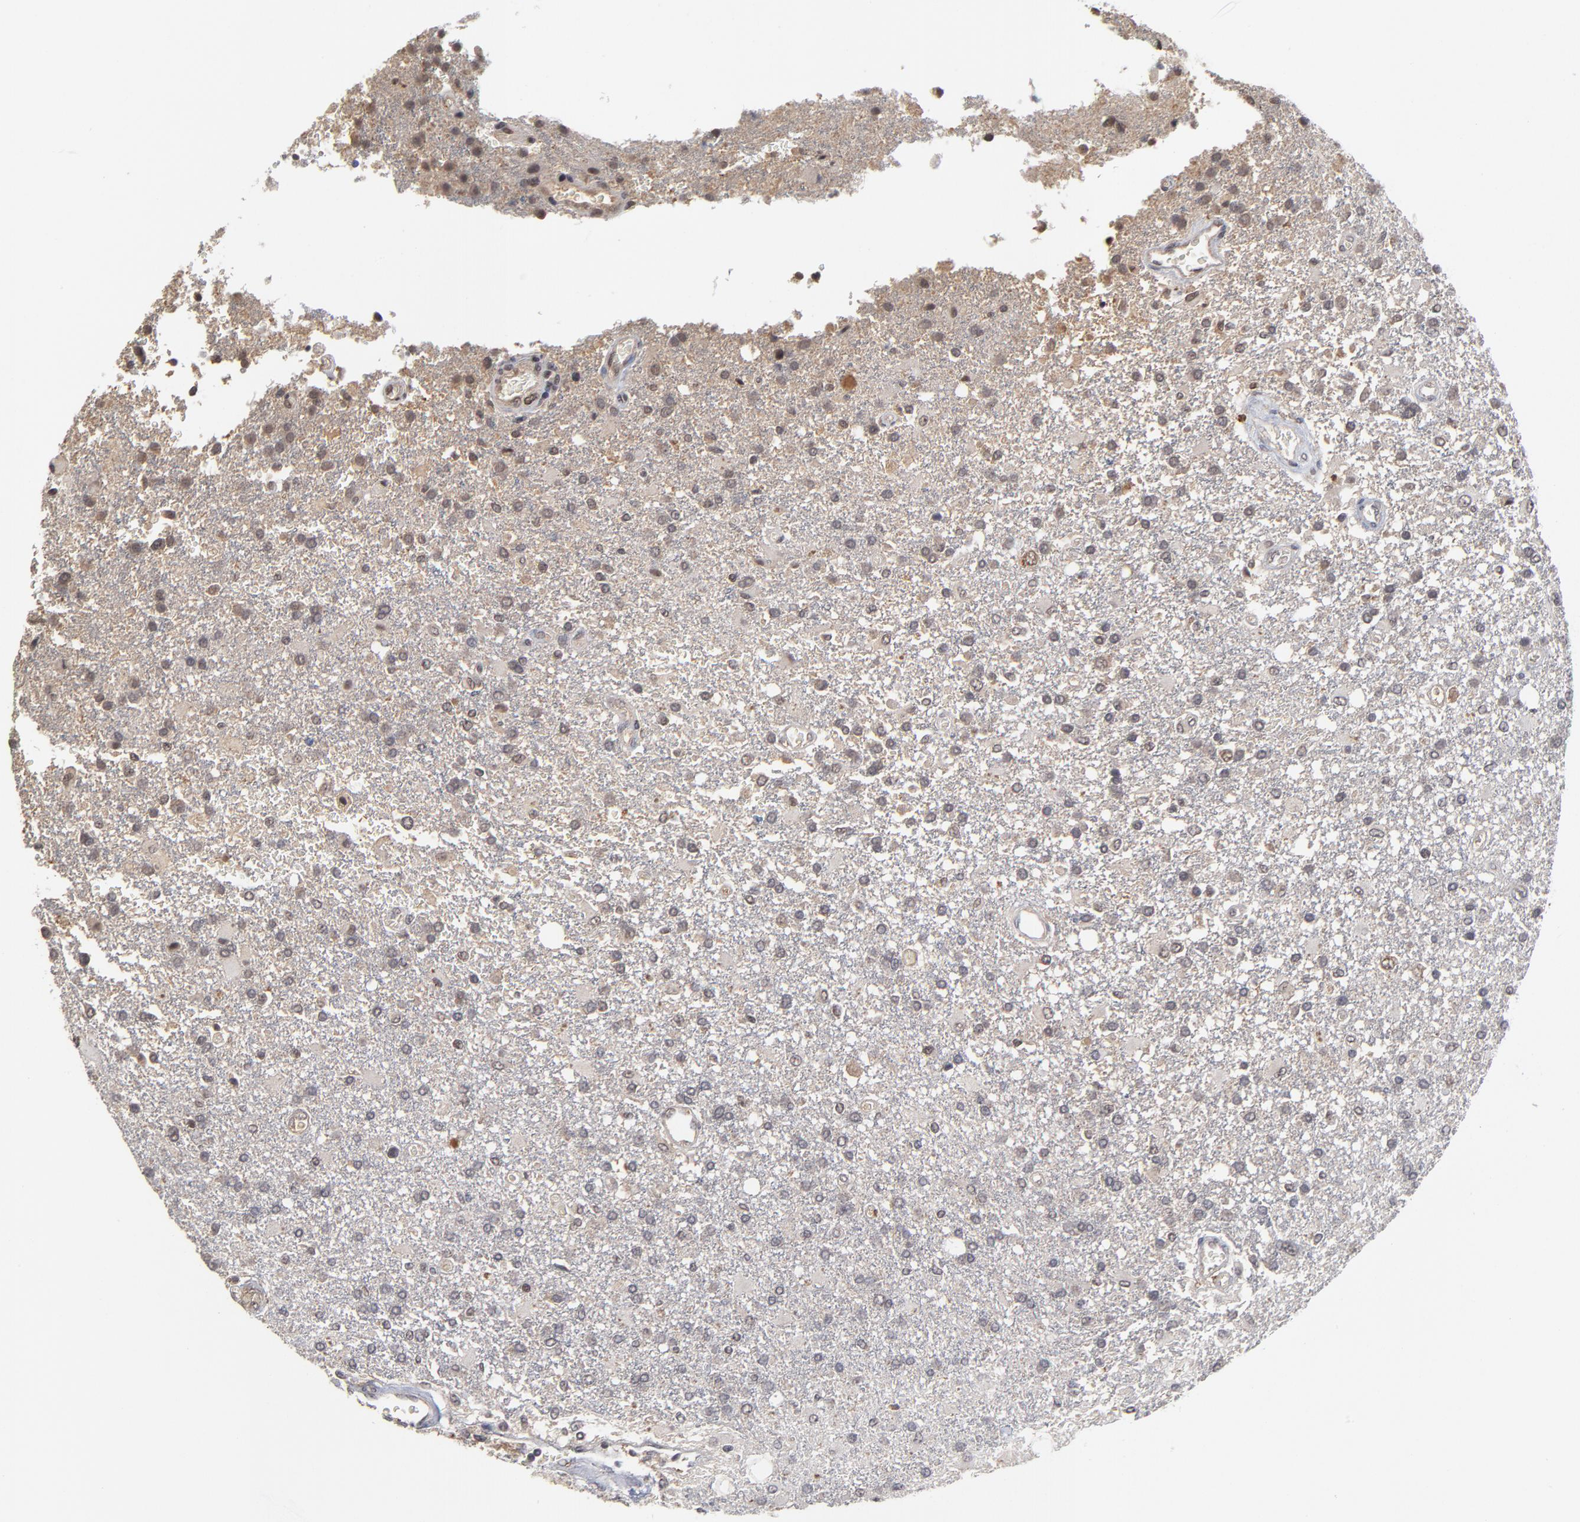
{"staining": {"intensity": "weak", "quantity": "25%-75%", "location": "cytoplasmic/membranous,nuclear"}, "tissue": "glioma", "cell_type": "Tumor cells", "image_type": "cancer", "snomed": [{"axis": "morphology", "description": "Glioma, malignant, High grade"}, {"axis": "topography", "description": "Cerebral cortex"}], "caption": "This histopathology image demonstrates glioma stained with immunohistochemistry (IHC) to label a protein in brown. The cytoplasmic/membranous and nuclear of tumor cells show weak positivity for the protein. Nuclei are counter-stained blue.", "gene": "WSB1", "patient": {"sex": "male", "age": 79}}